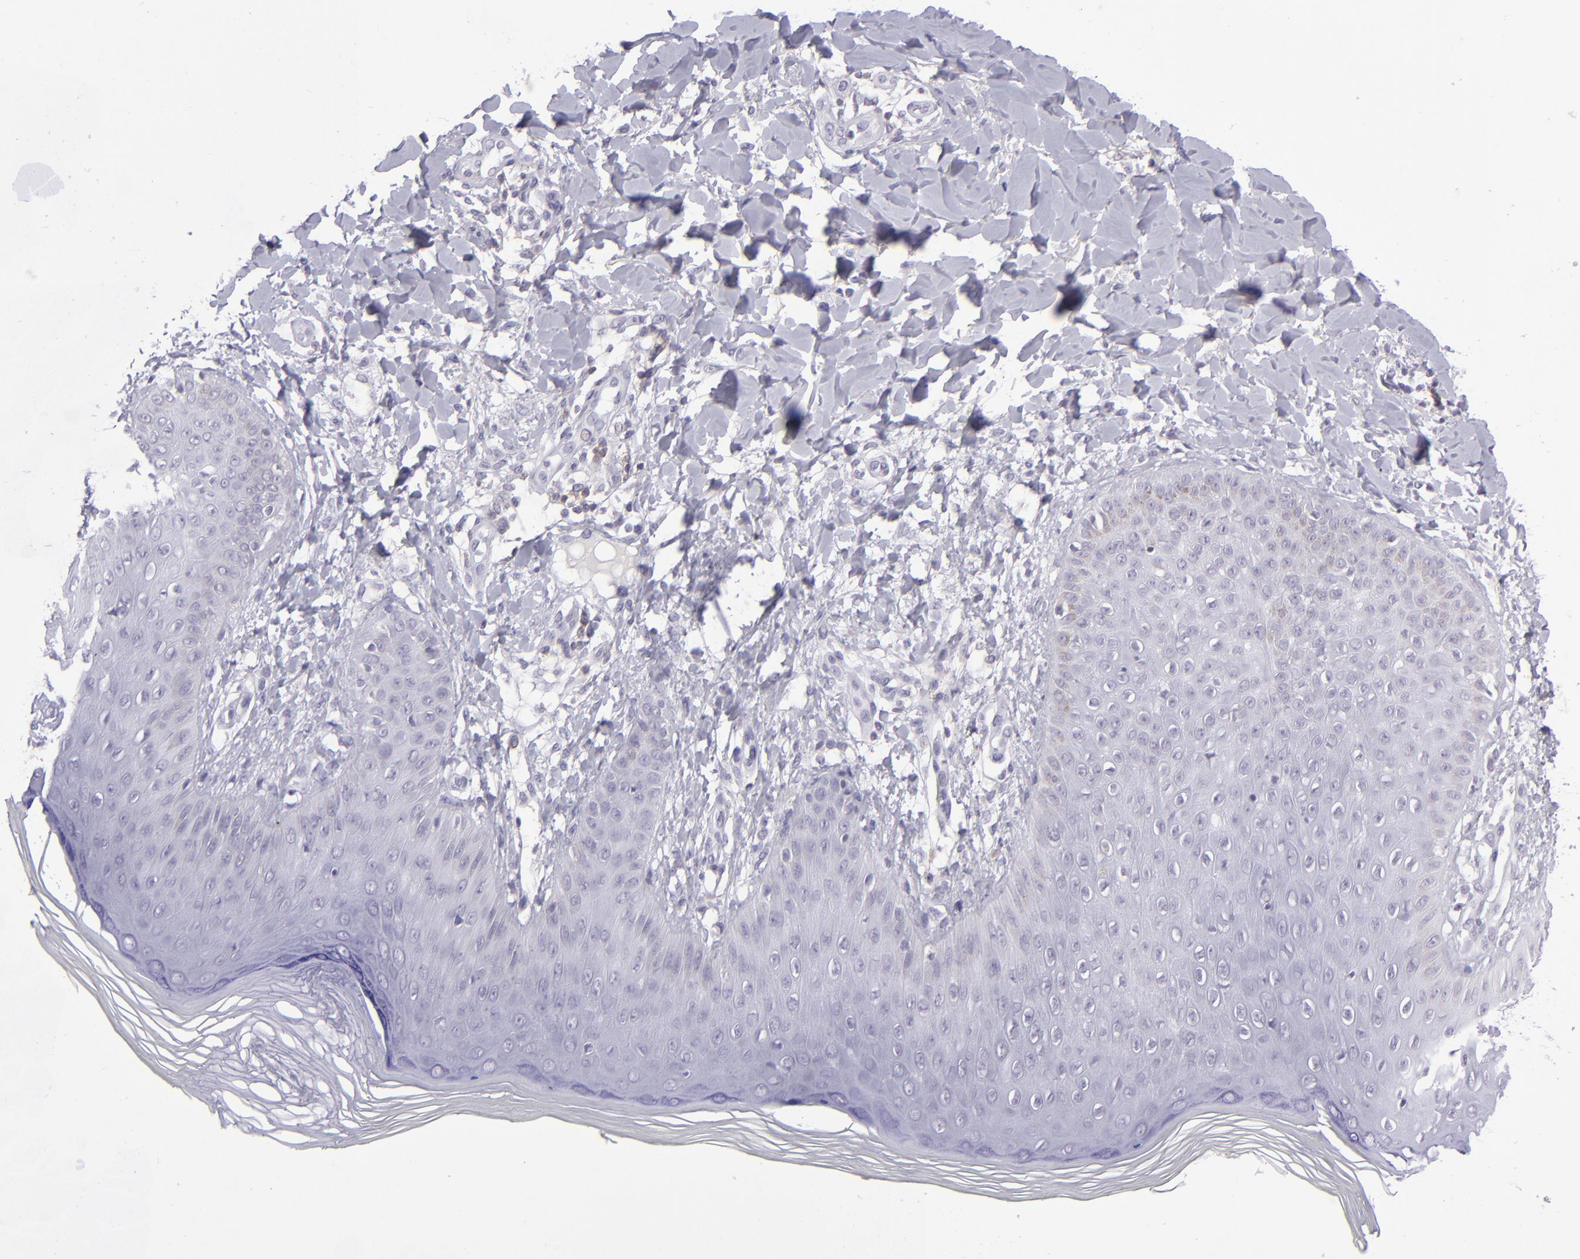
{"staining": {"intensity": "negative", "quantity": "none", "location": "none"}, "tissue": "skin", "cell_type": "Epidermal cells", "image_type": "normal", "snomed": [{"axis": "morphology", "description": "Normal tissue, NOS"}, {"axis": "morphology", "description": "Inflammation, NOS"}, {"axis": "topography", "description": "Soft tissue"}, {"axis": "topography", "description": "Anal"}], "caption": "Human skin stained for a protein using immunohistochemistry (IHC) shows no staining in epidermal cells.", "gene": "CD48", "patient": {"sex": "female", "age": 15}}